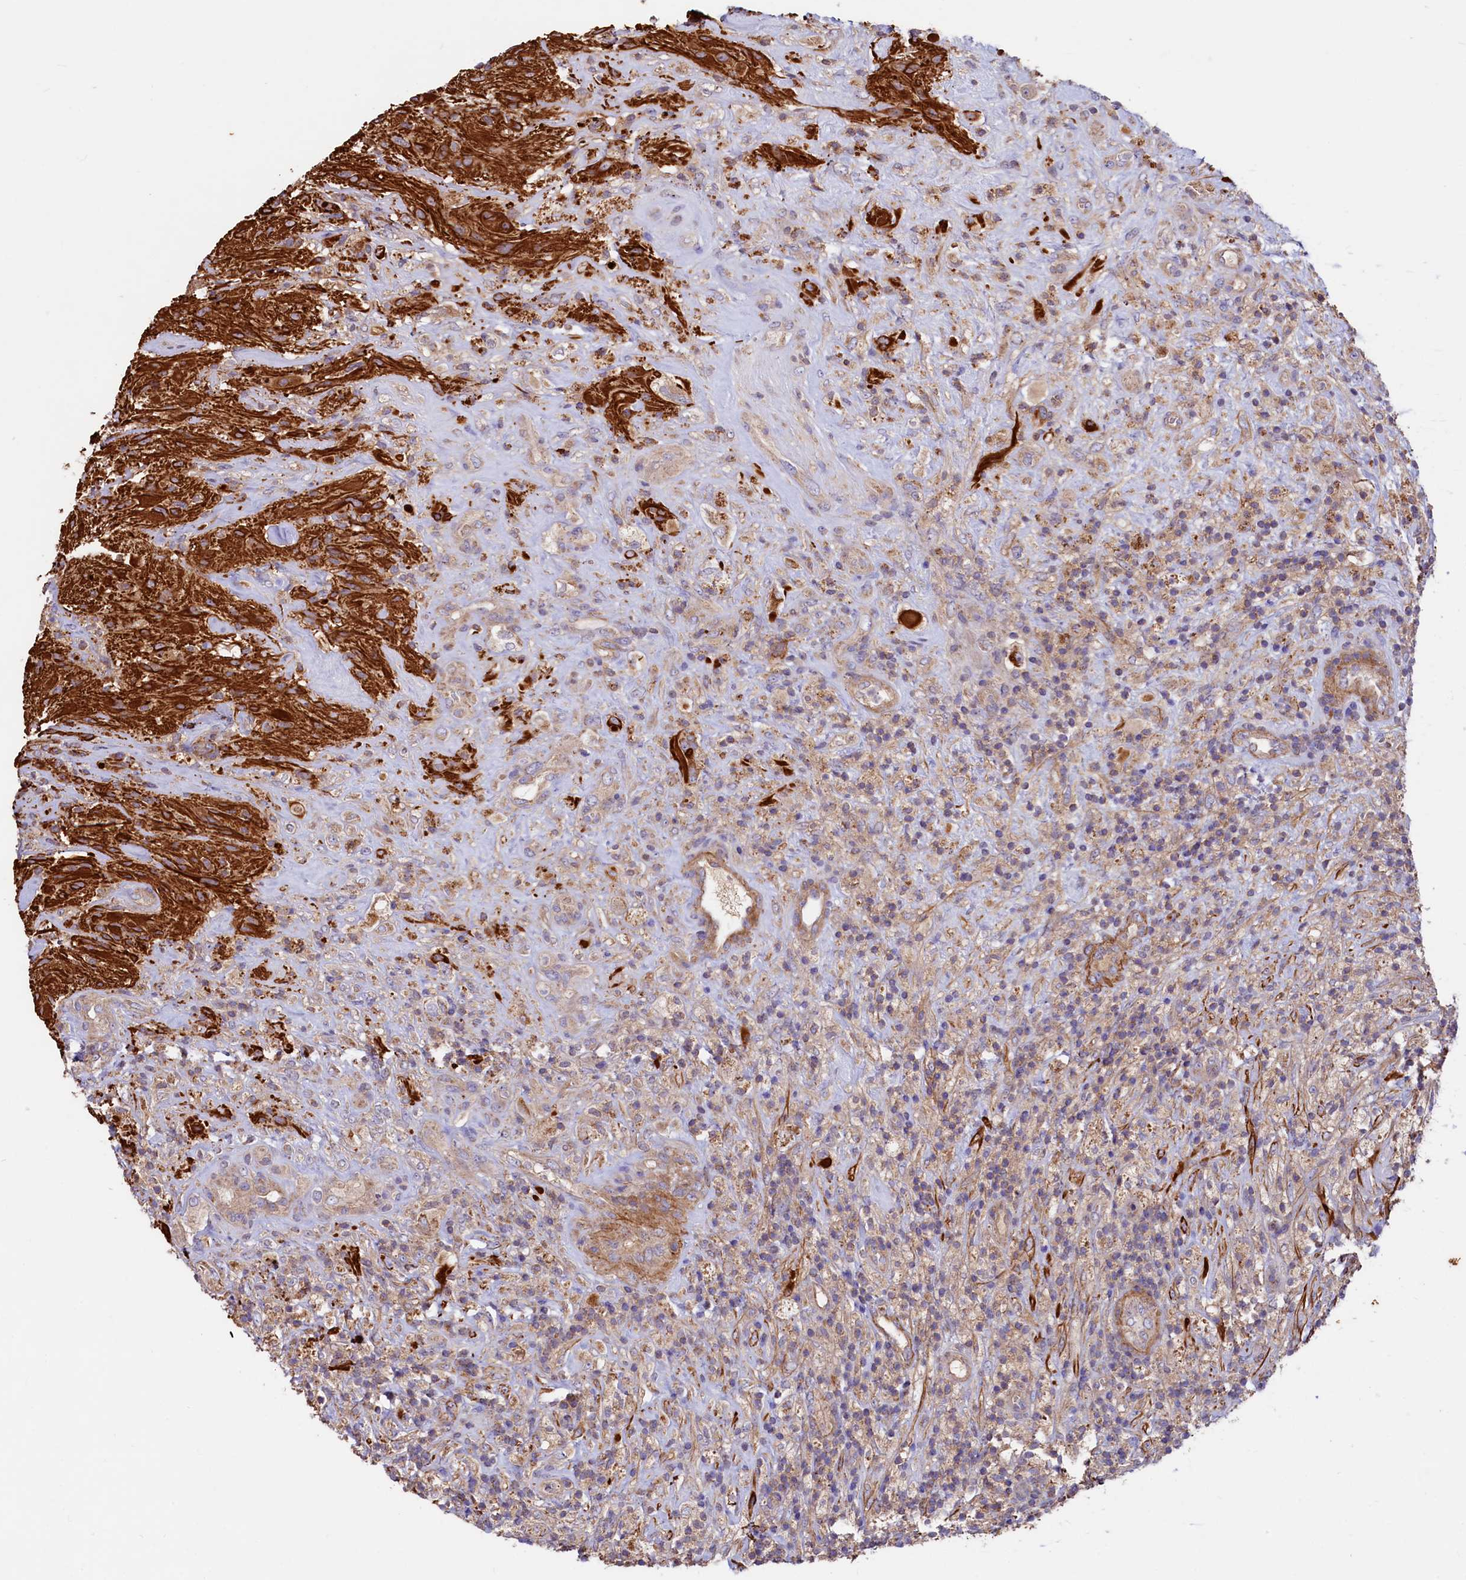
{"staining": {"intensity": "weak", "quantity": "25%-75%", "location": "cytoplasmic/membranous"}, "tissue": "glioma", "cell_type": "Tumor cells", "image_type": "cancer", "snomed": [{"axis": "morphology", "description": "Glioma, malignant, High grade"}, {"axis": "topography", "description": "Brain"}], "caption": "Immunohistochemistry of malignant glioma (high-grade) shows low levels of weak cytoplasmic/membranous expression in approximately 25%-75% of tumor cells.", "gene": "CIAO3", "patient": {"sex": "male", "age": 69}}